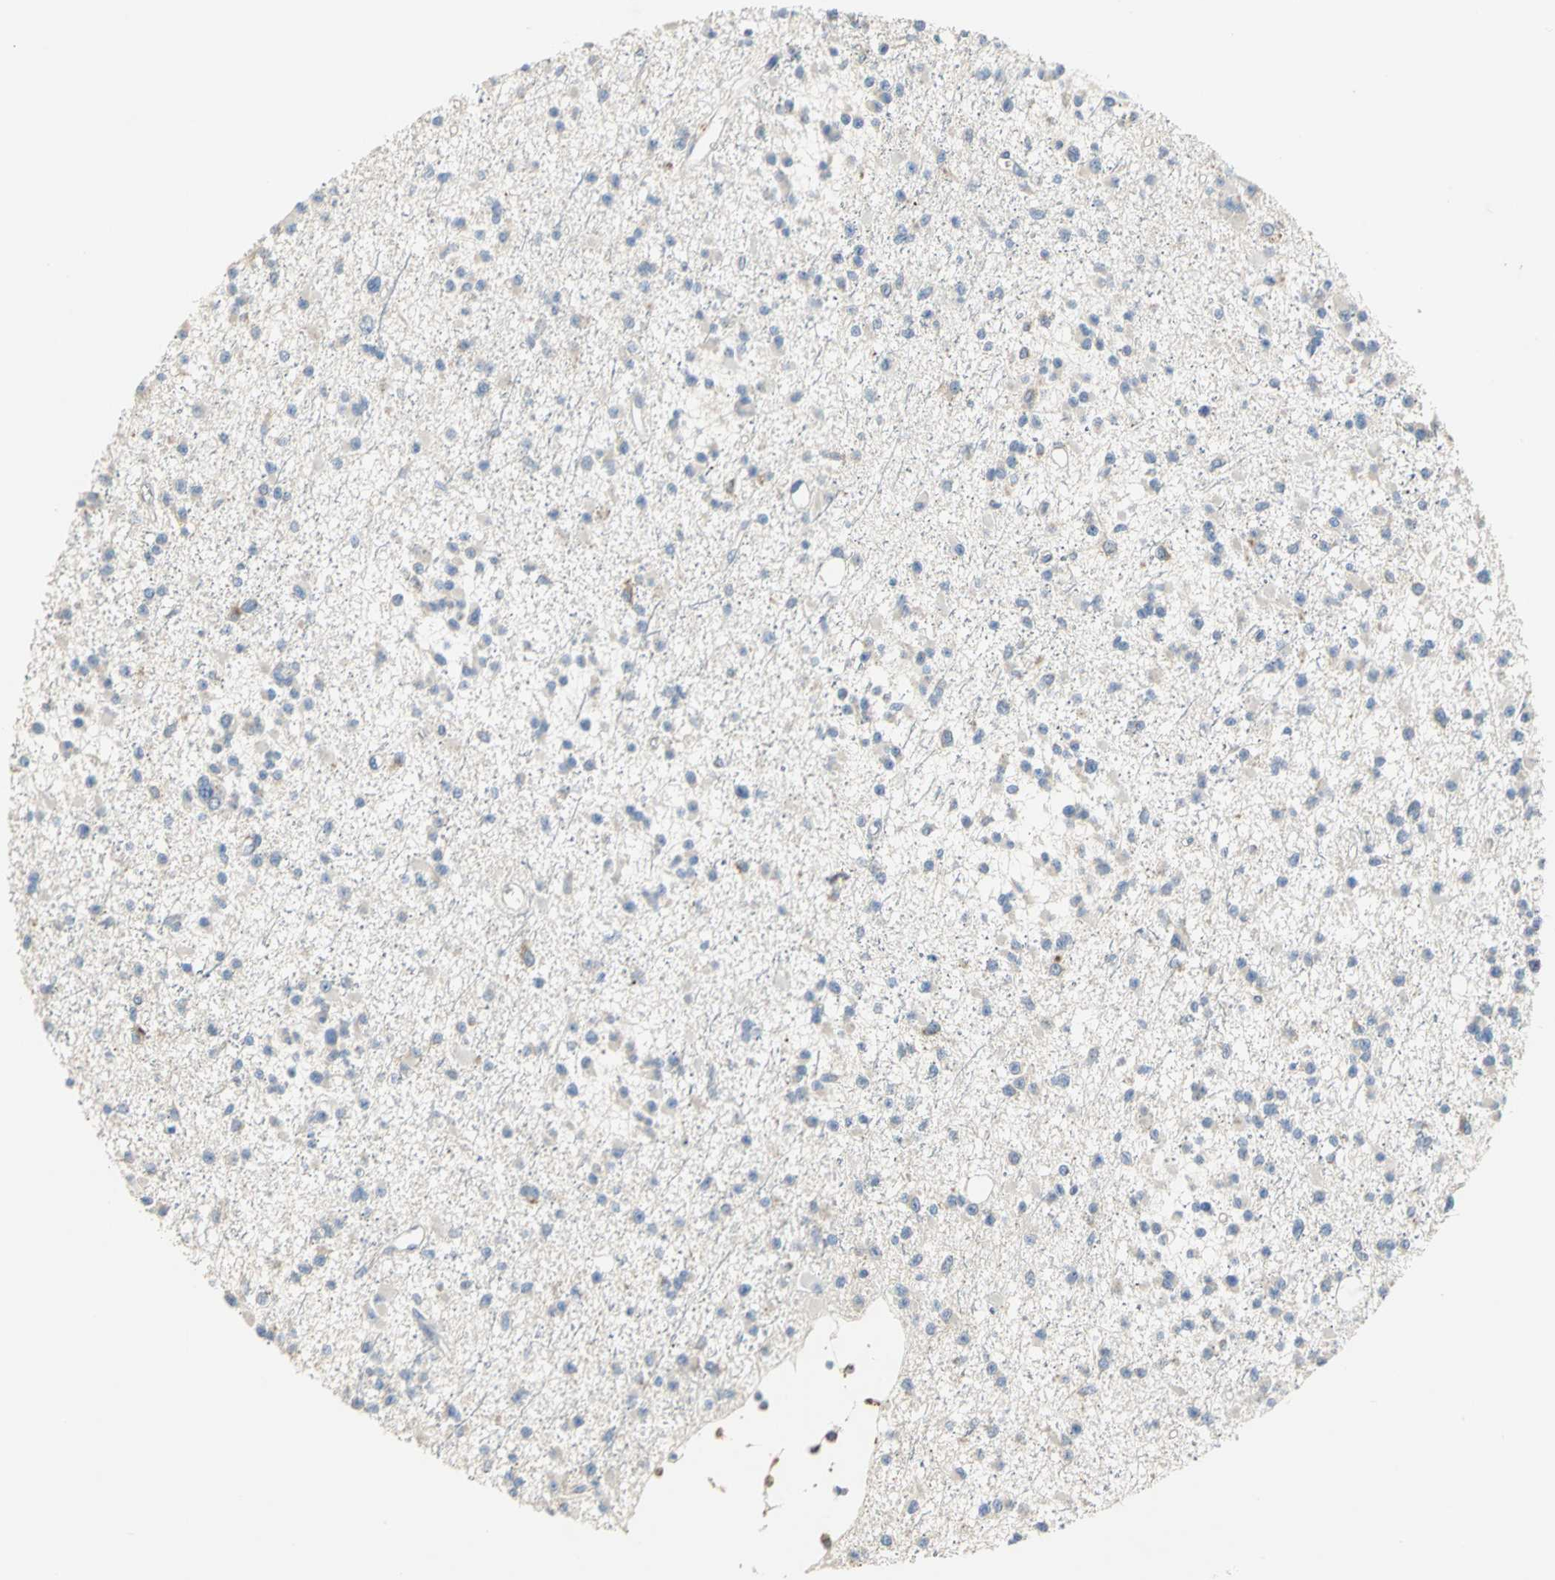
{"staining": {"intensity": "weak", "quantity": "<25%", "location": "cytoplasmic/membranous"}, "tissue": "glioma", "cell_type": "Tumor cells", "image_type": "cancer", "snomed": [{"axis": "morphology", "description": "Glioma, malignant, Low grade"}, {"axis": "topography", "description": "Brain"}], "caption": "Immunohistochemical staining of malignant low-grade glioma displays no significant expression in tumor cells.", "gene": "IL17RB", "patient": {"sex": "female", "age": 22}}